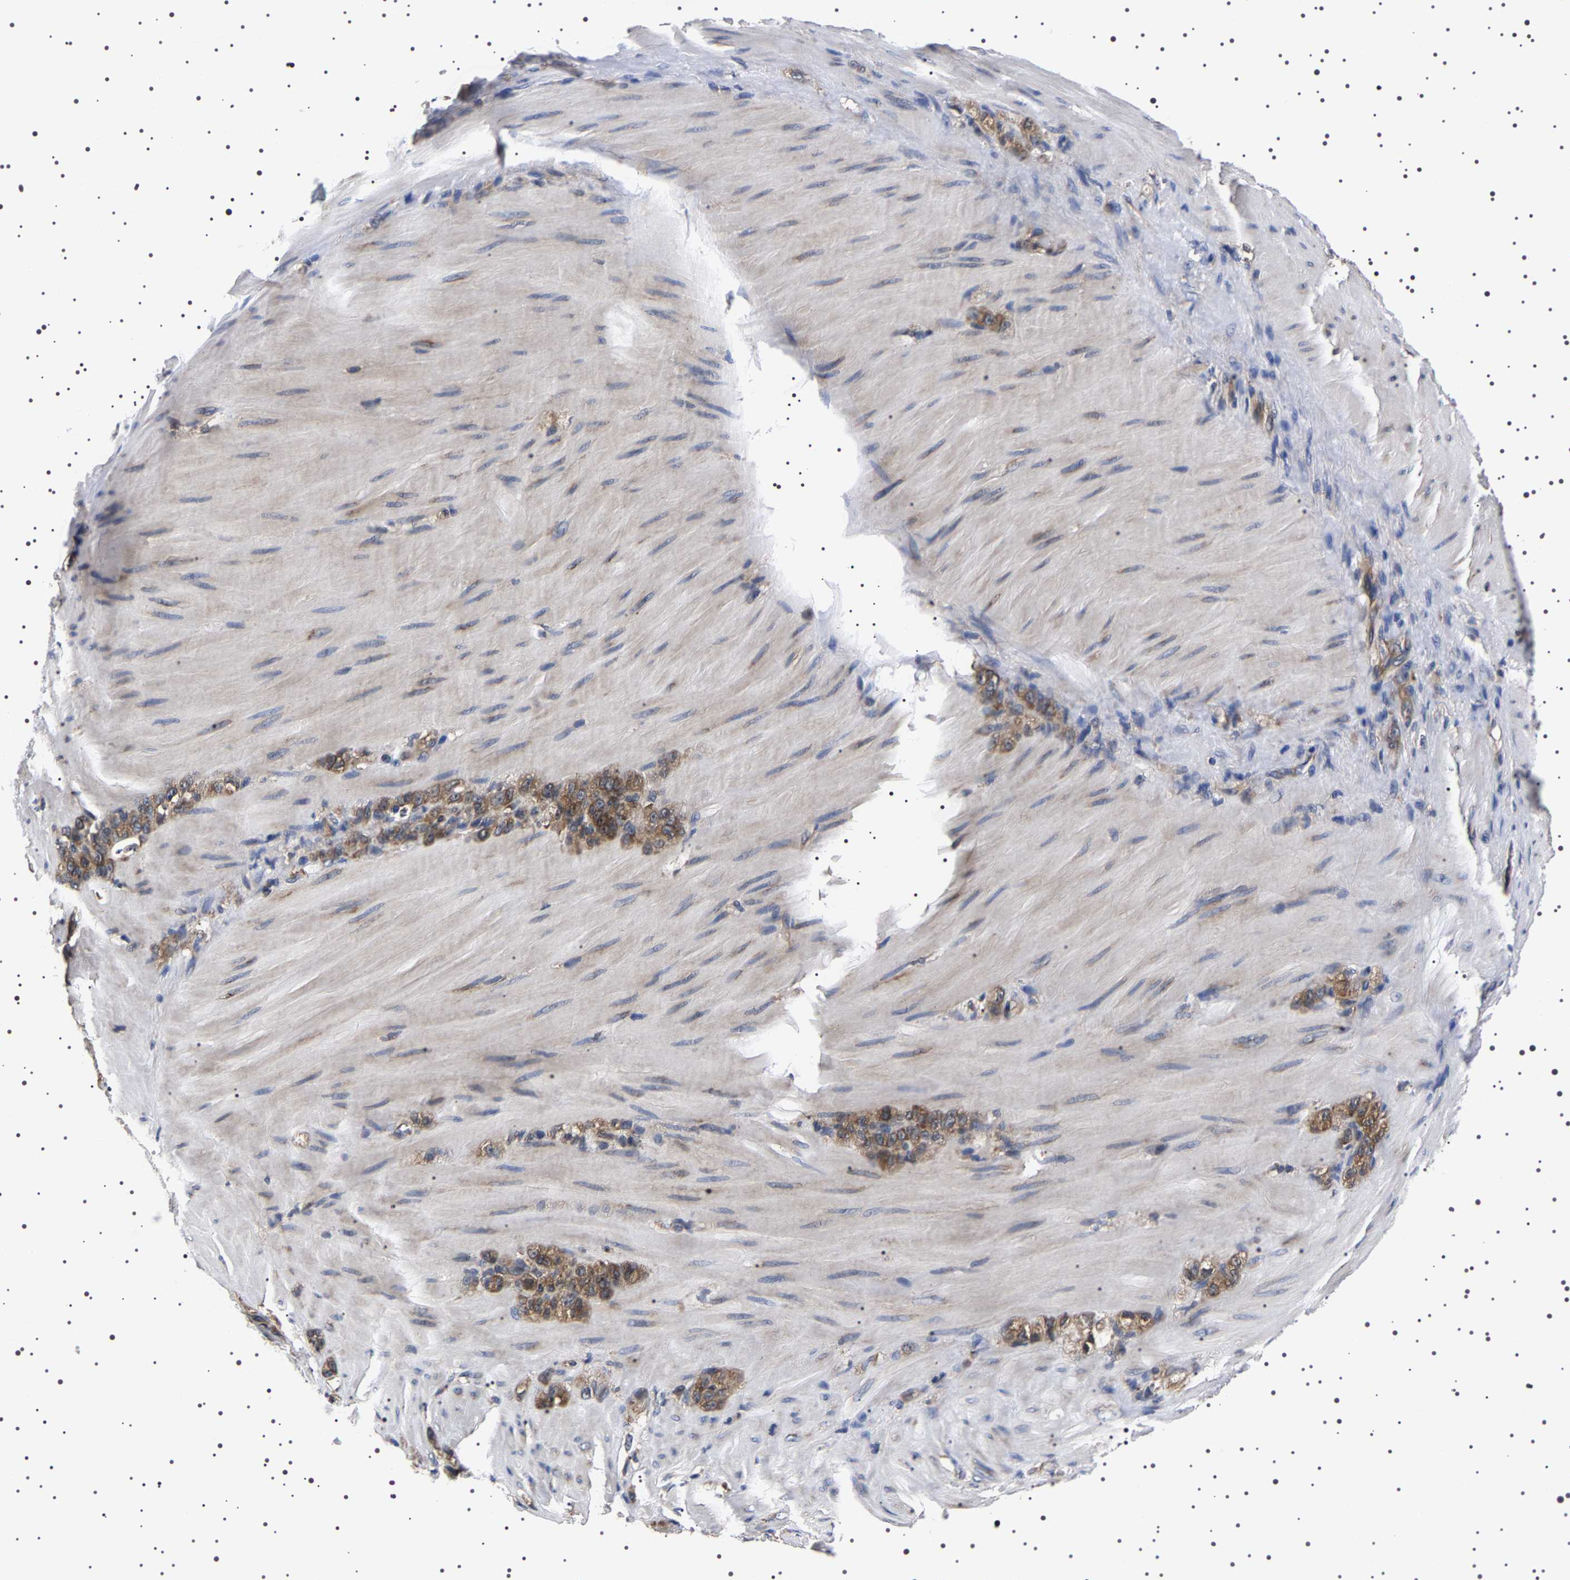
{"staining": {"intensity": "moderate", "quantity": ">75%", "location": "cytoplasmic/membranous"}, "tissue": "stomach cancer", "cell_type": "Tumor cells", "image_type": "cancer", "snomed": [{"axis": "morphology", "description": "Normal tissue, NOS"}, {"axis": "morphology", "description": "Adenocarcinoma, NOS"}, {"axis": "topography", "description": "Stomach"}], "caption": "Protein analysis of stomach cancer (adenocarcinoma) tissue reveals moderate cytoplasmic/membranous positivity in approximately >75% of tumor cells.", "gene": "DARS1", "patient": {"sex": "male", "age": 82}}